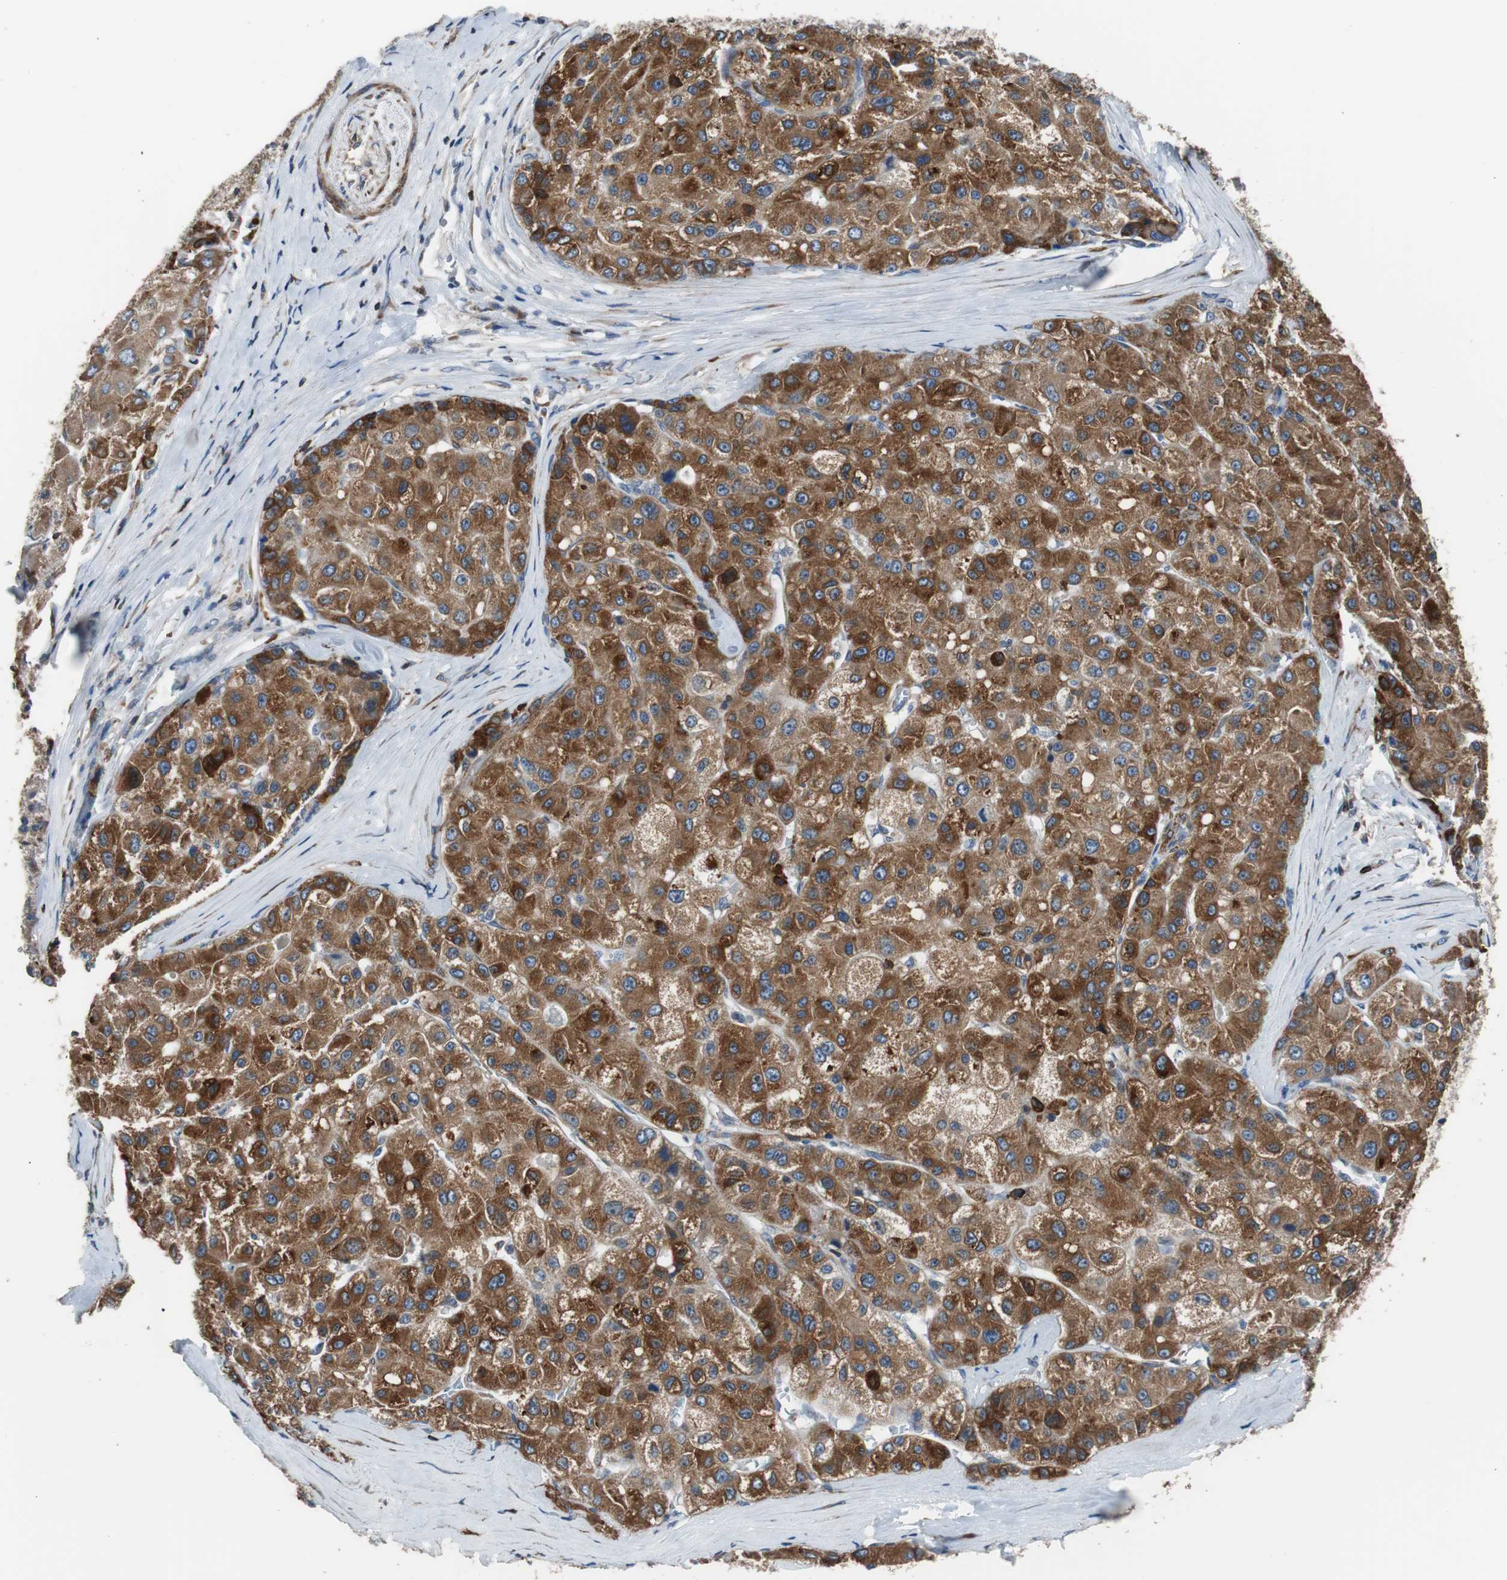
{"staining": {"intensity": "strong", "quantity": ">75%", "location": "cytoplasmic/membranous"}, "tissue": "liver cancer", "cell_type": "Tumor cells", "image_type": "cancer", "snomed": [{"axis": "morphology", "description": "Carcinoma, Hepatocellular, NOS"}, {"axis": "topography", "description": "Liver"}], "caption": "Strong cytoplasmic/membranous protein expression is identified in about >75% of tumor cells in hepatocellular carcinoma (liver). (DAB (3,3'-diaminobenzidine) IHC with brightfield microscopy, high magnification).", "gene": "PBXIP1", "patient": {"sex": "male", "age": 80}}